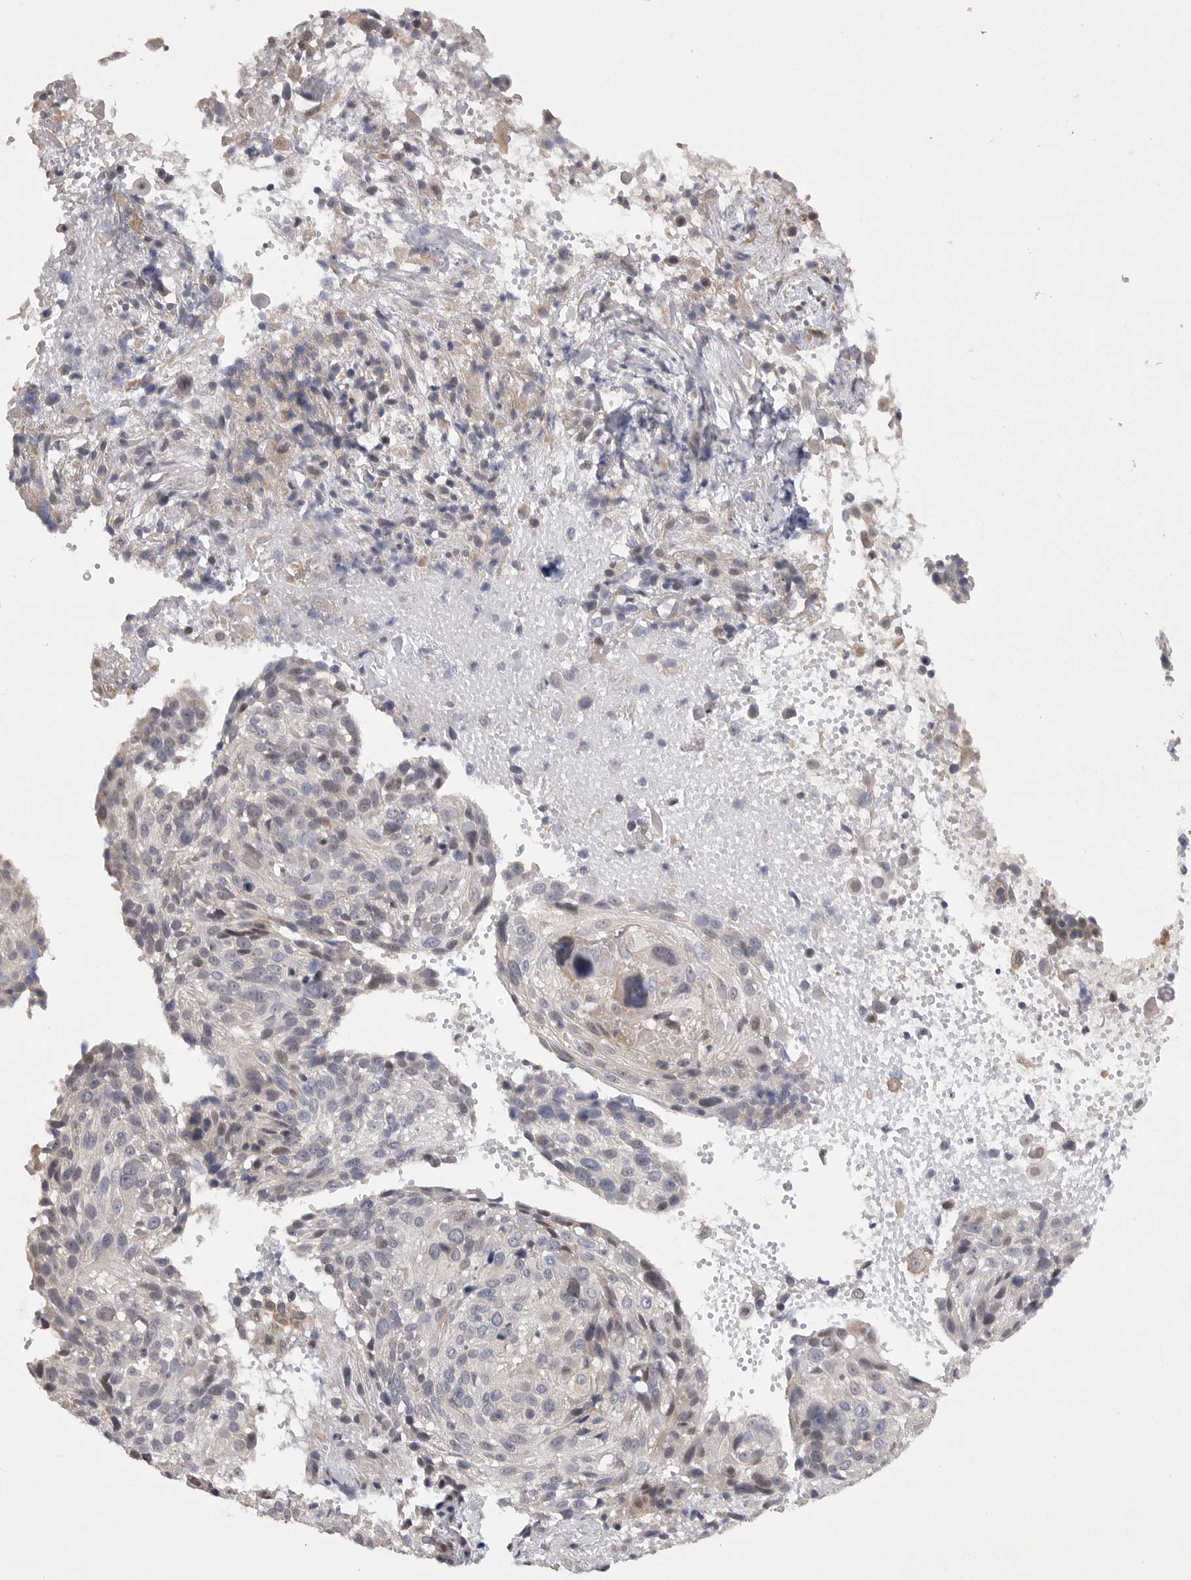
{"staining": {"intensity": "negative", "quantity": "none", "location": "none"}, "tissue": "cervical cancer", "cell_type": "Tumor cells", "image_type": "cancer", "snomed": [{"axis": "morphology", "description": "Squamous cell carcinoma, NOS"}, {"axis": "topography", "description": "Cervix"}], "caption": "Immunohistochemistry (IHC) photomicrograph of human cervical squamous cell carcinoma stained for a protein (brown), which displays no expression in tumor cells. (IHC, brightfield microscopy, high magnification).", "gene": "EDEM3", "patient": {"sex": "female", "age": 74}}